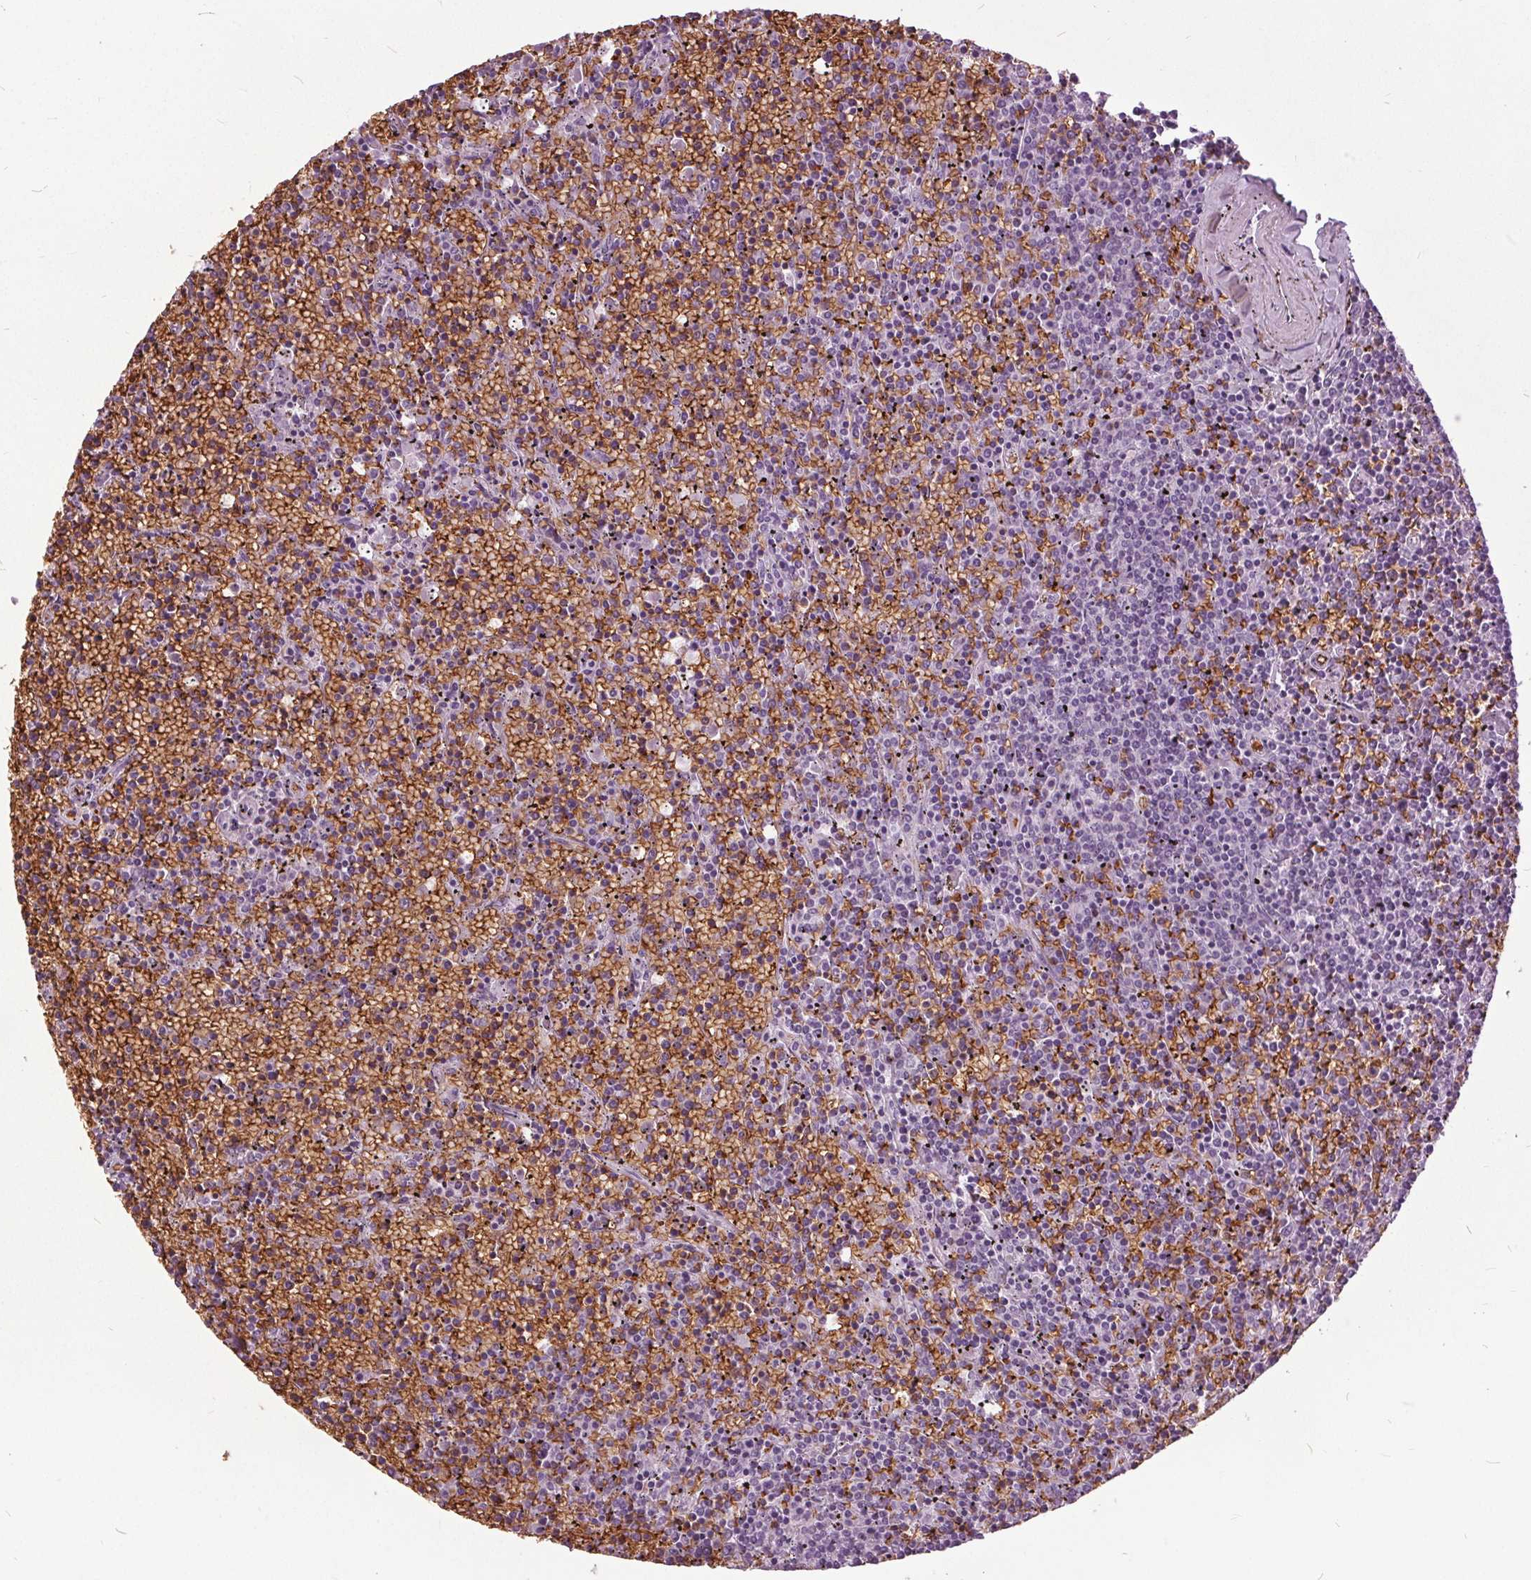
{"staining": {"intensity": "negative", "quantity": "none", "location": "none"}, "tissue": "lymphoma", "cell_type": "Tumor cells", "image_type": "cancer", "snomed": [{"axis": "morphology", "description": "Malignant lymphoma, non-Hodgkin's type, Low grade"}, {"axis": "topography", "description": "Spleen"}], "caption": "Lymphoma was stained to show a protein in brown. There is no significant expression in tumor cells.", "gene": "SLC4A1", "patient": {"sex": "female", "age": 77}}